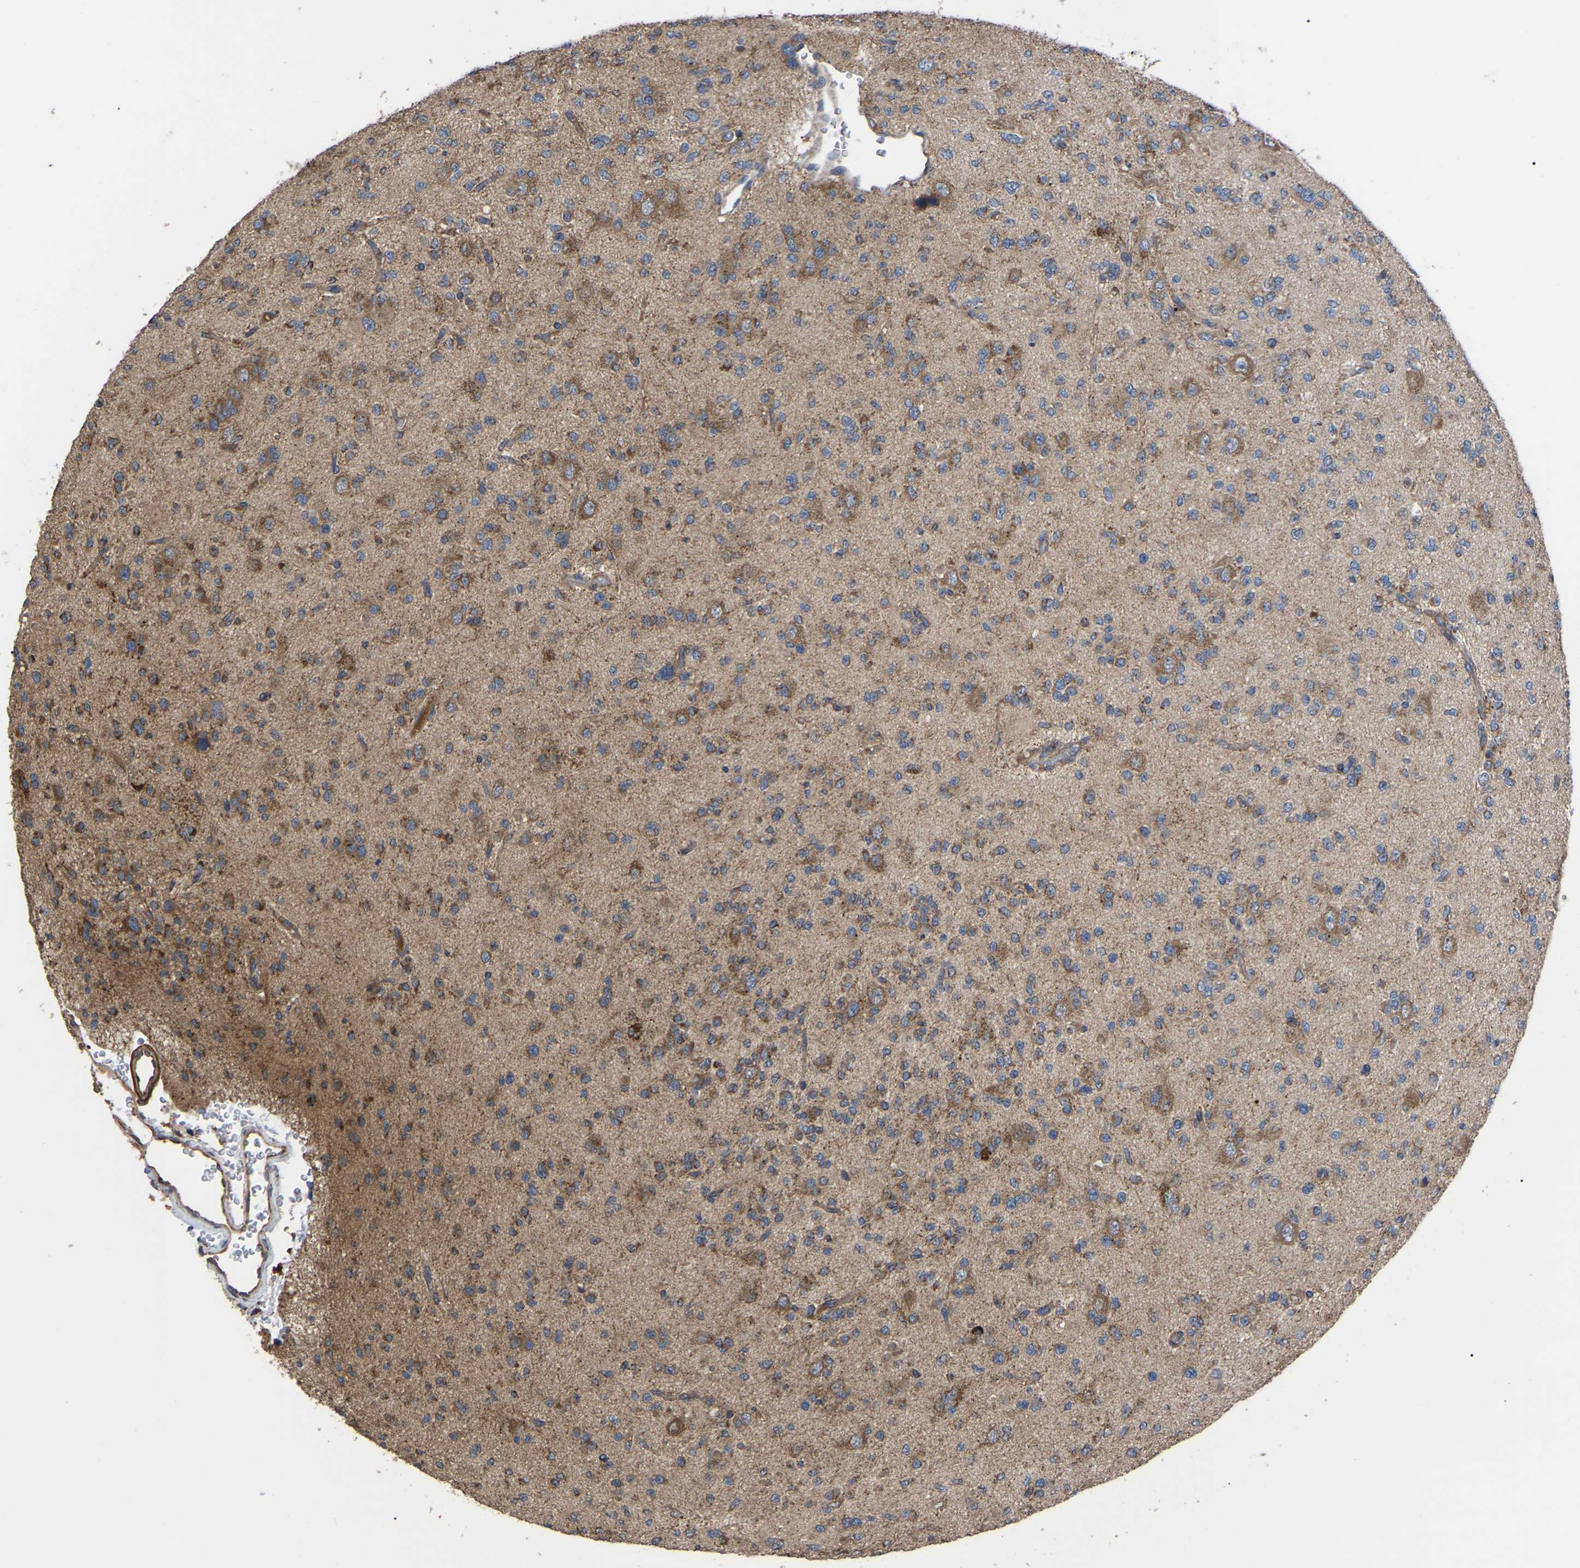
{"staining": {"intensity": "moderate", "quantity": "25%-75%", "location": "cytoplasmic/membranous"}, "tissue": "glioma", "cell_type": "Tumor cells", "image_type": "cancer", "snomed": [{"axis": "morphology", "description": "Glioma, malignant, Low grade"}, {"axis": "topography", "description": "Brain"}], "caption": "Protein expression analysis of human low-grade glioma (malignant) reveals moderate cytoplasmic/membranous staining in approximately 25%-75% of tumor cells.", "gene": "GCC1", "patient": {"sex": "male", "age": 38}}